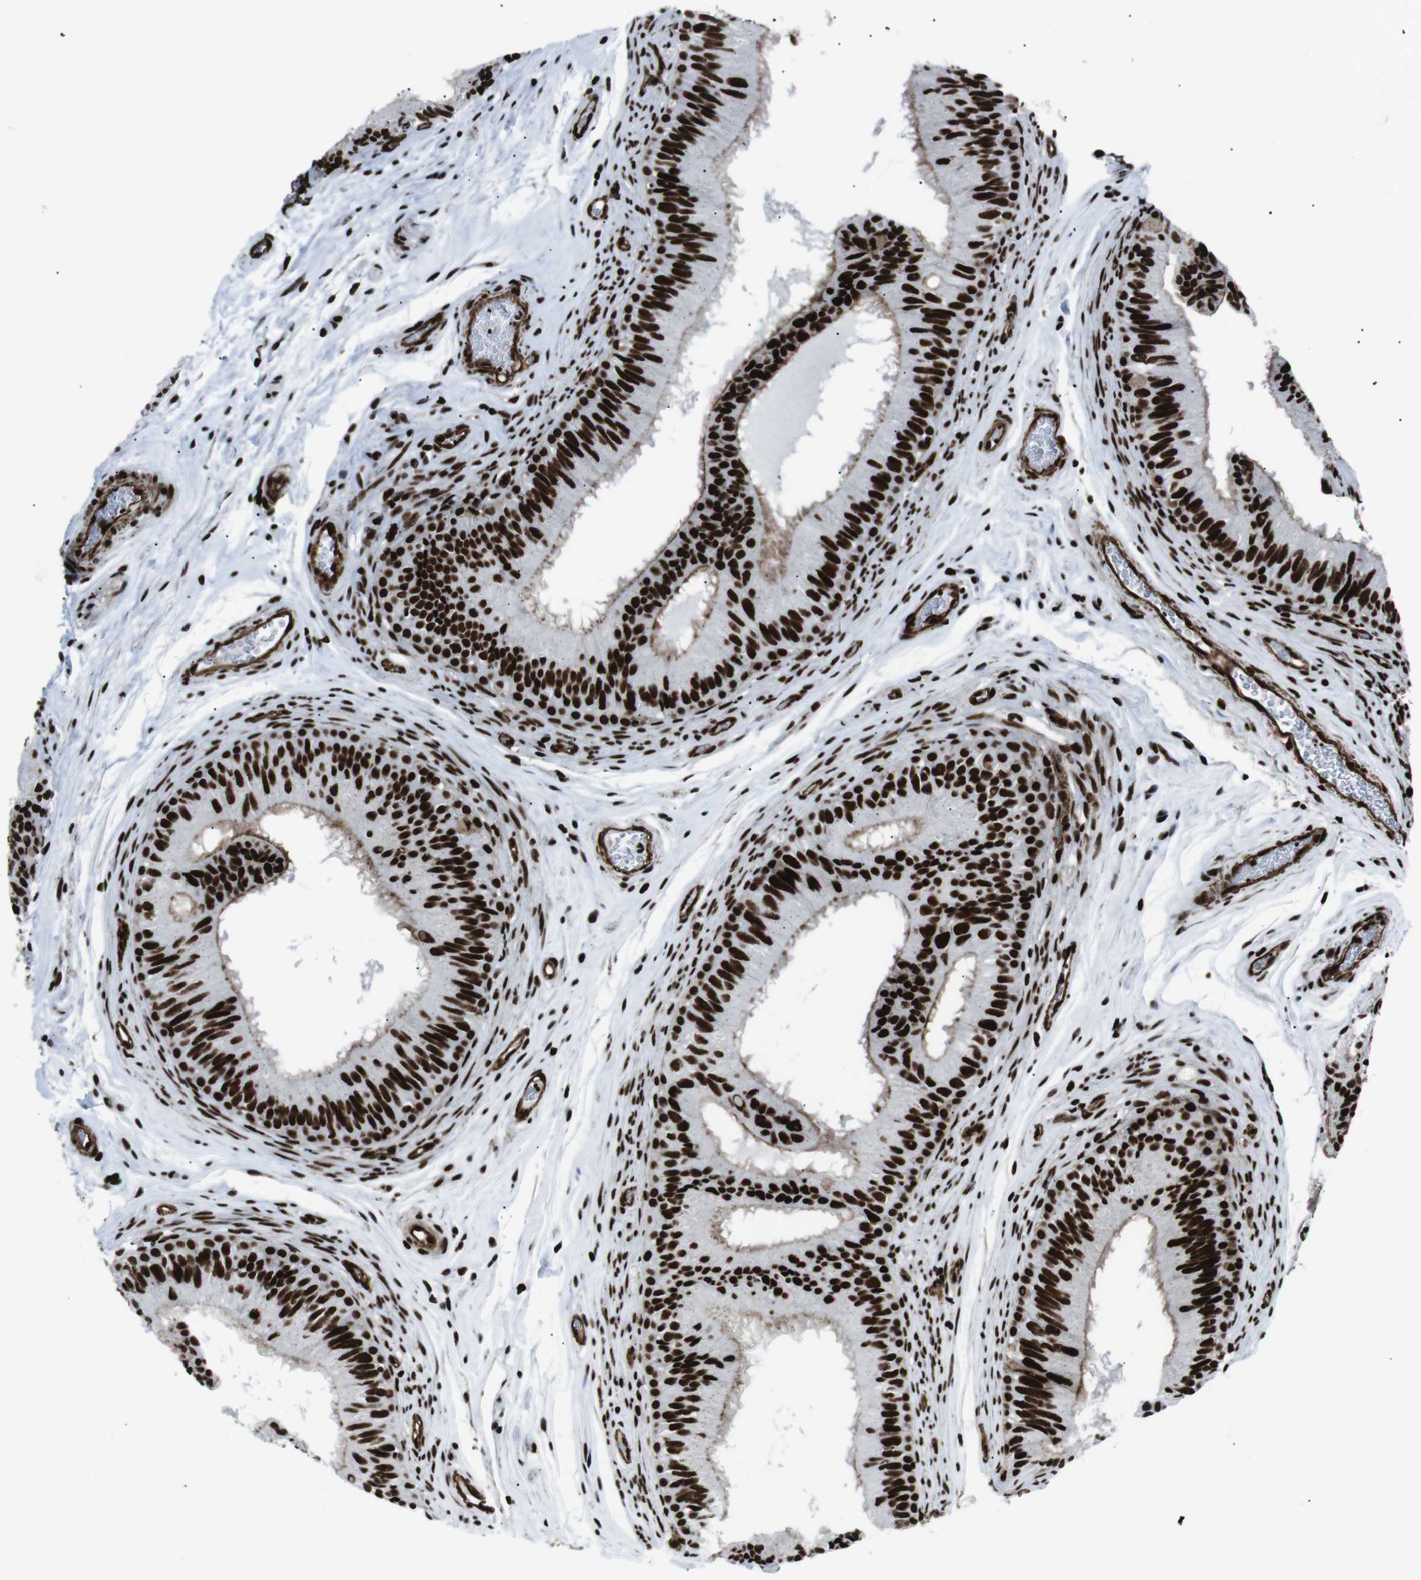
{"staining": {"intensity": "strong", "quantity": ">75%", "location": "cytoplasmic/membranous,nuclear"}, "tissue": "epididymis", "cell_type": "Glandular cells", "image_type": "normal", "snomed": [{"axis": "morphology", "description": "Normal tissue, NOS"}, {"axis": "topography", "description": "Epididymis"}], "caption": "About >75% of glandular cells in unremarkable epididymis display strong cytoplasmic/membranous,nuclear protein staining as visualized by brown immunohistochemical staining.", "gene": "HNRNPU", "patient": {"sex": "male", "age": 36}}